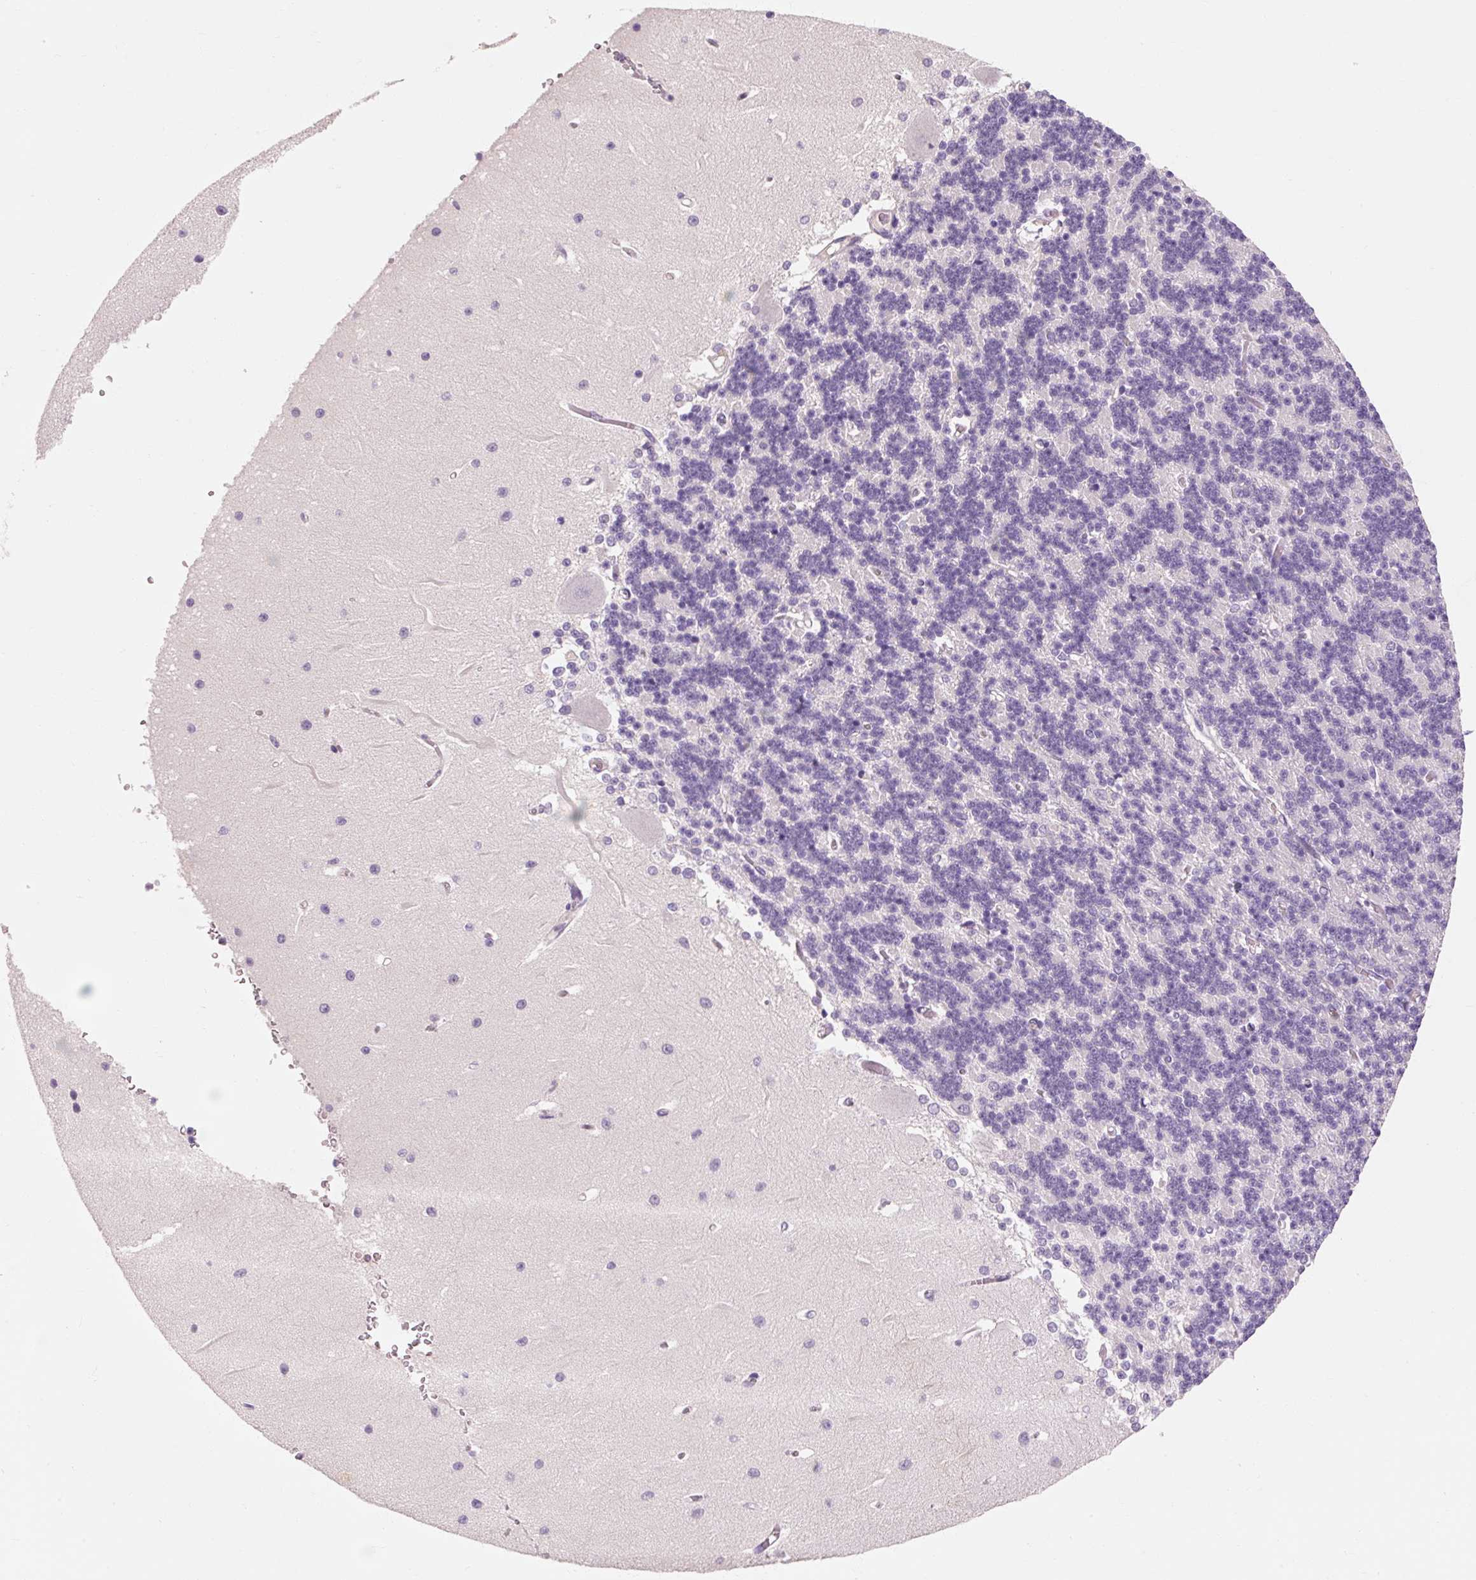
{"staining": {"intensity": "negative", "quantity": "none", "location": "none"}, "tissue": "cerebellum", "cell_type": "Cells in granular layer", "image_type": "normal", "snomed": [{"axis": "morphology", "description": "Normal tissue, NOS"}, {"axis": "topography", "description": "Cerebellum"}], "caption": "High power microscopy photomicrograph of an immunohistochemistry (IHC) micrograph of normal cerebellum, revealing no significant positivity in cells in granular layer. (Brightfield microscopy of DAB (3,3'-diaminobenzidine) immunohistochemistry at high magnification).", "gene": "OR8K1", "patient": {"sex": "male", "age": 37}}